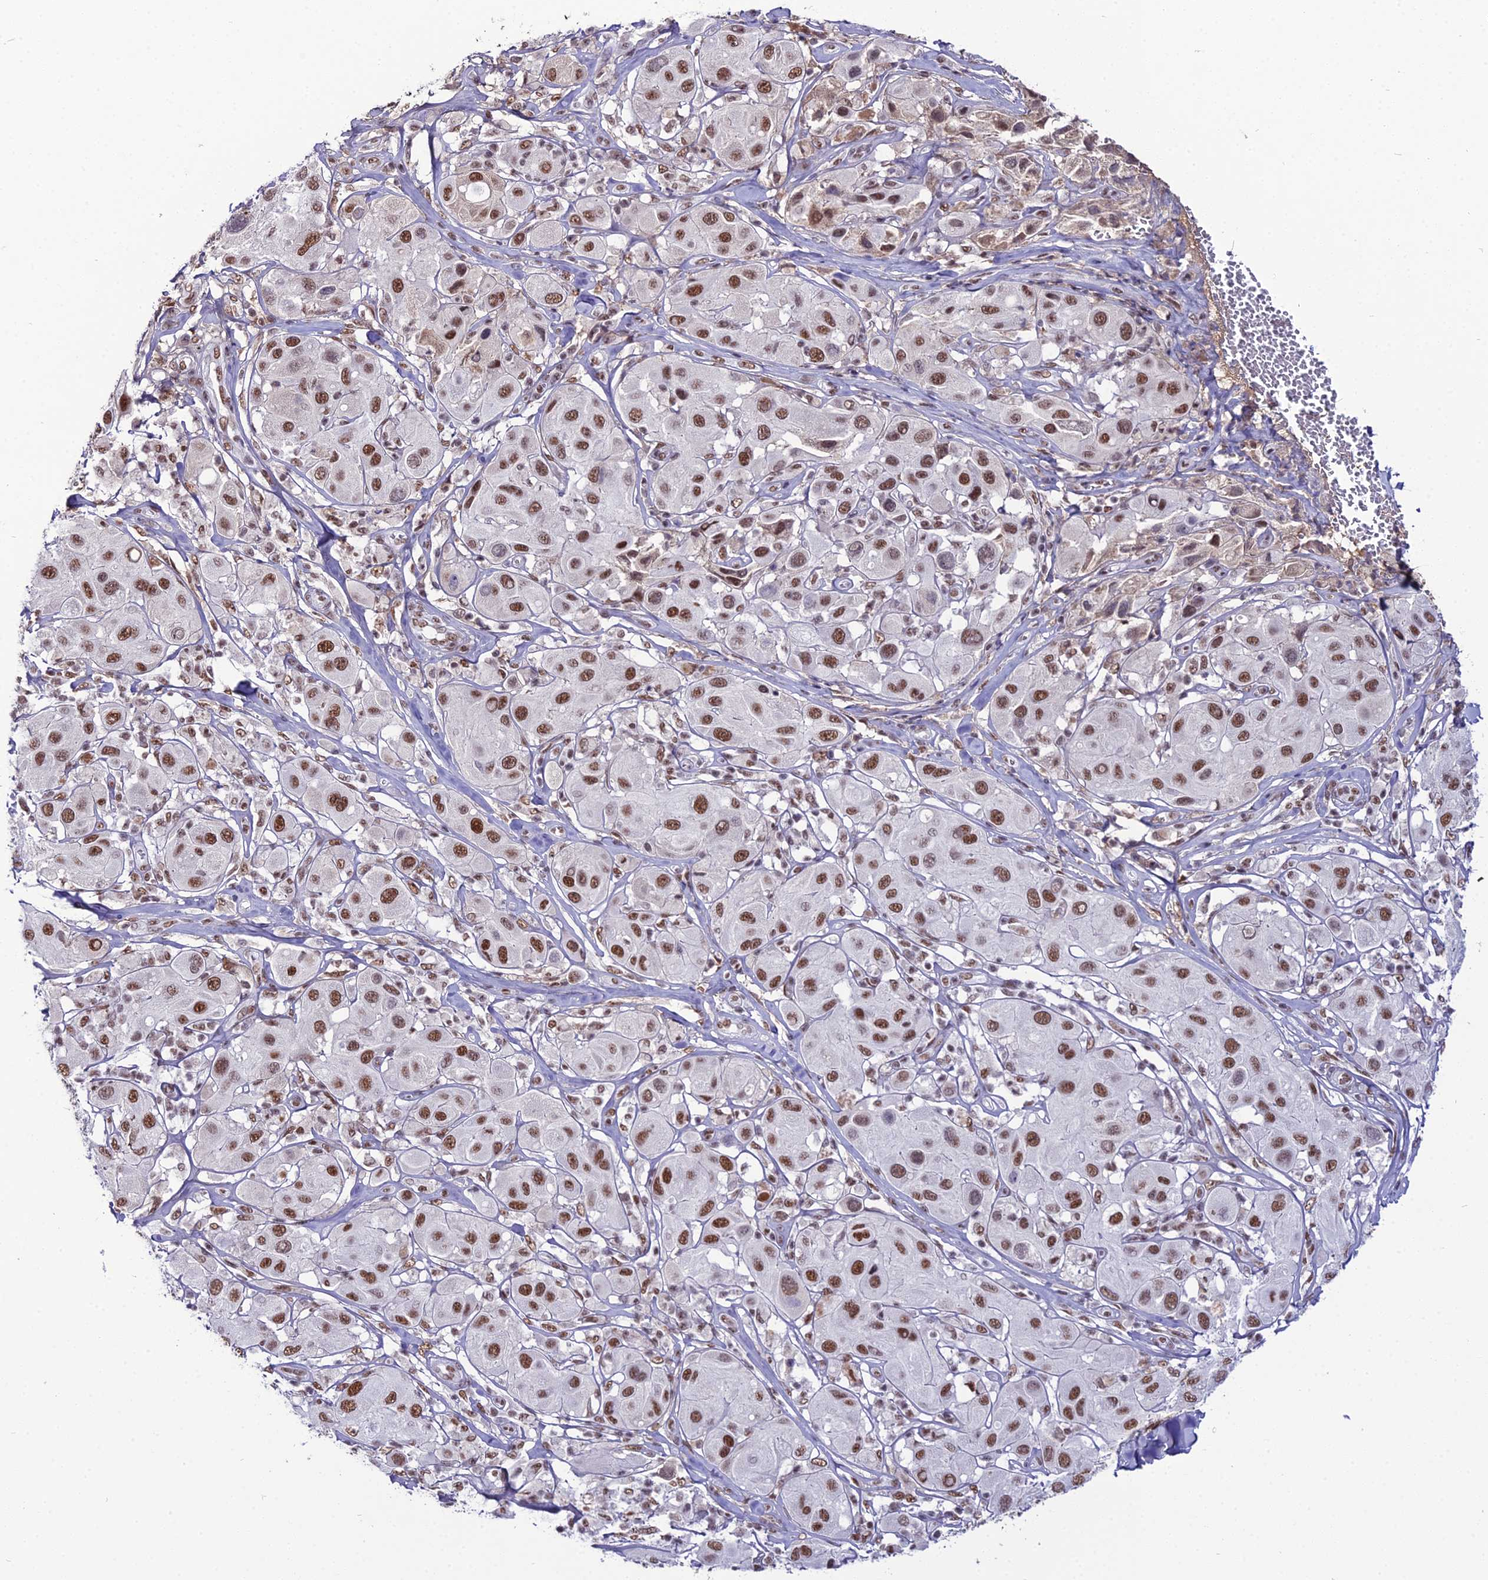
{"staining": {"intensity": "moderate", "quantity": ">75%", "location": "nuclear"}, "tissue": "melanoma", "cell_type": "Tumor cells", "image_type": "cancer", "snomed": [{"axis": "morphology", "description": "Malignant melanoma, Metastatic site"}, {"axis": "topography", "description": "Skin"}], "caption": "Melanoma was stained to show a protein in brown. There is medium levels of moderate nuclear expression in about >75% of tumor cells.", "gene": "RBM12", "patient": {"sex": "male", "age": 41}}